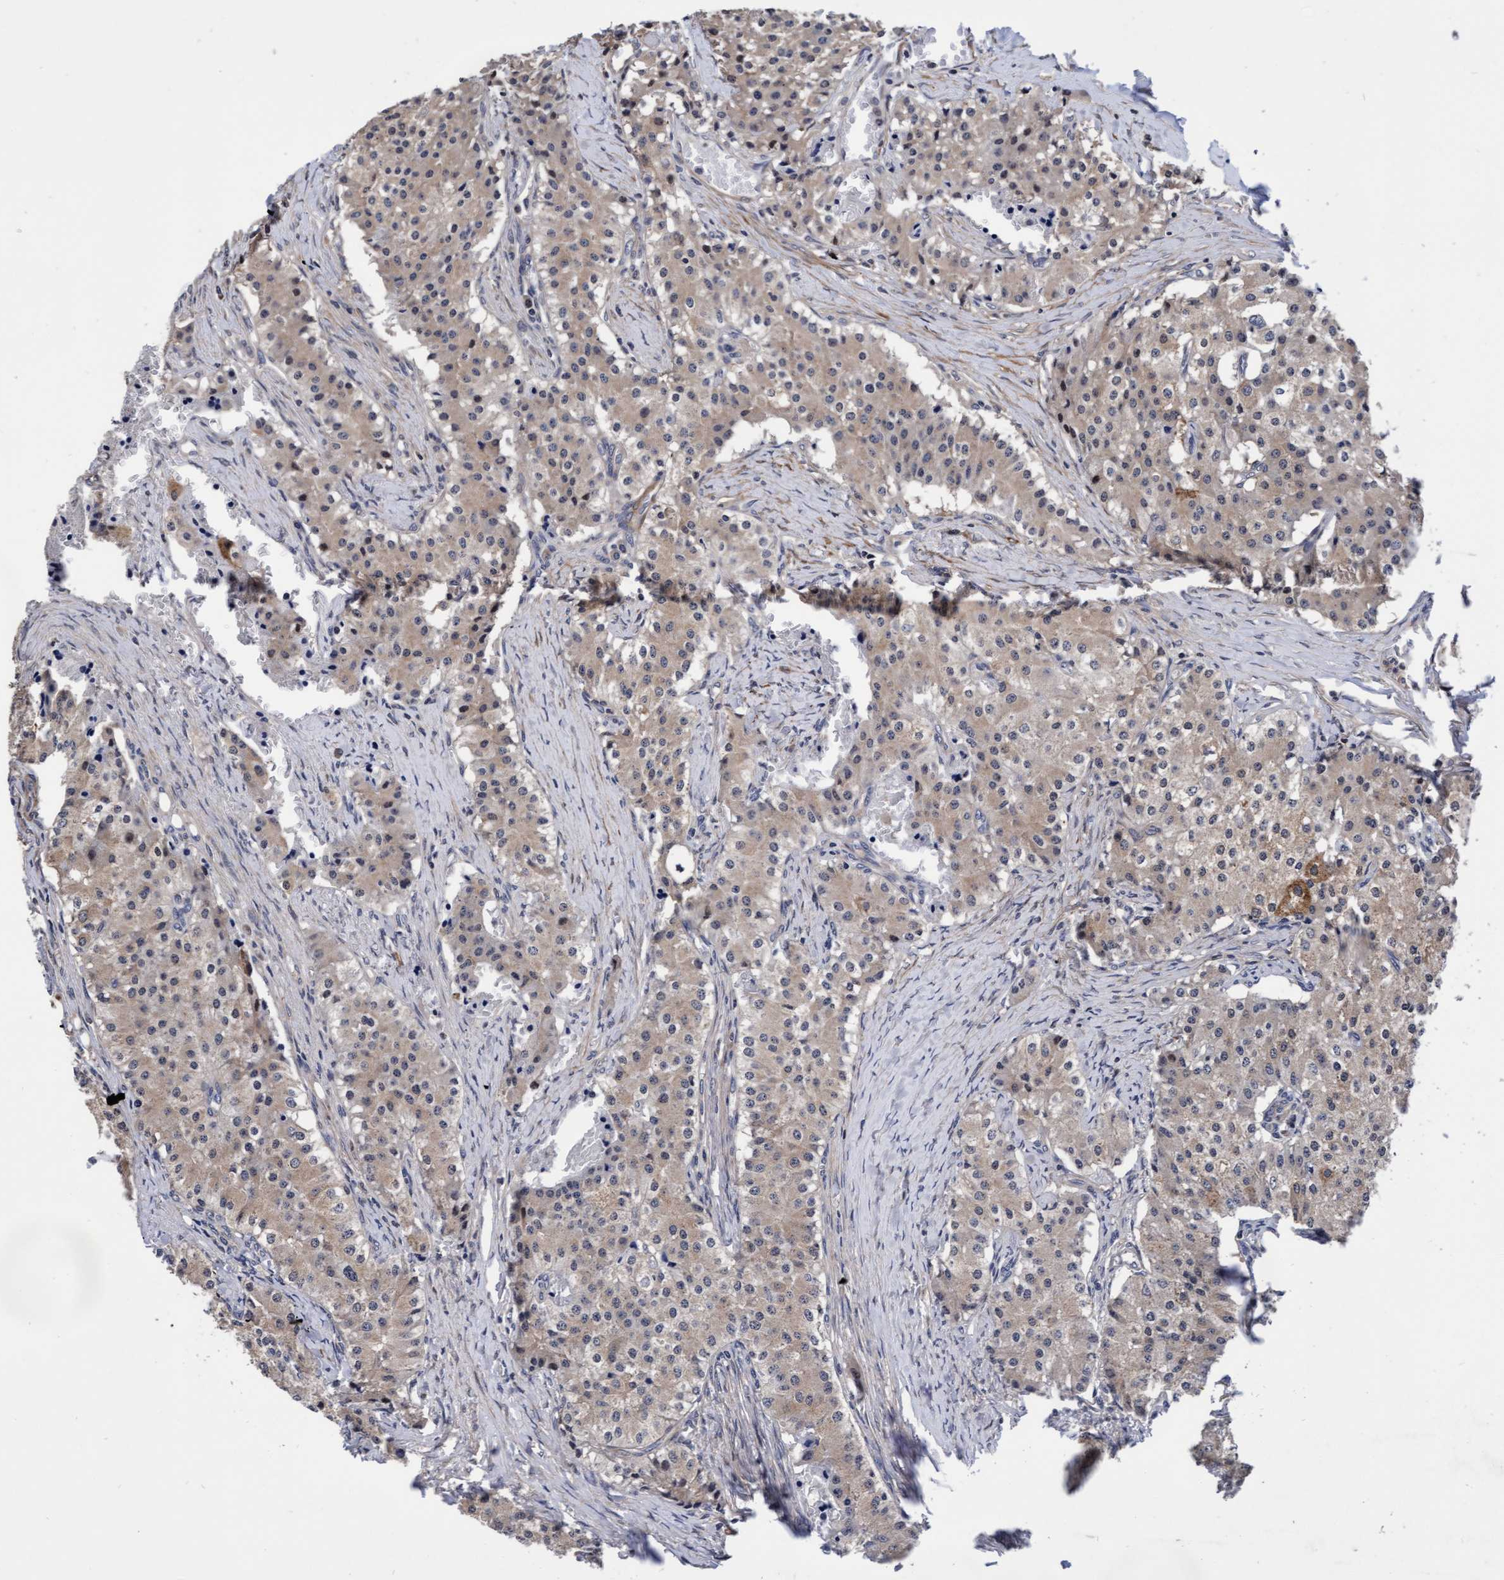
{"staining": {"intensity": "weak", "quantity": ">75%", "location": "cytoplasmic/membranous"}, "tissue": "carcinoid", "cell_type": "Tumor cells", "image_type": "cancer", "snomed": [{"axis": "morphology", "description": "Carcinoid, malignant, NOS"}, {"axis": "topography", "description": "Colon"}], "caption": "A high-resolution photomicrograph shows immunohistochemistry (IHC) staining of carcinoid, which reveals weak cytoplasmic/membranous positivity in about >75% of tumor cells.", "gene": "EFCAB13", "patient": {"sex": "female", "age": 52}}